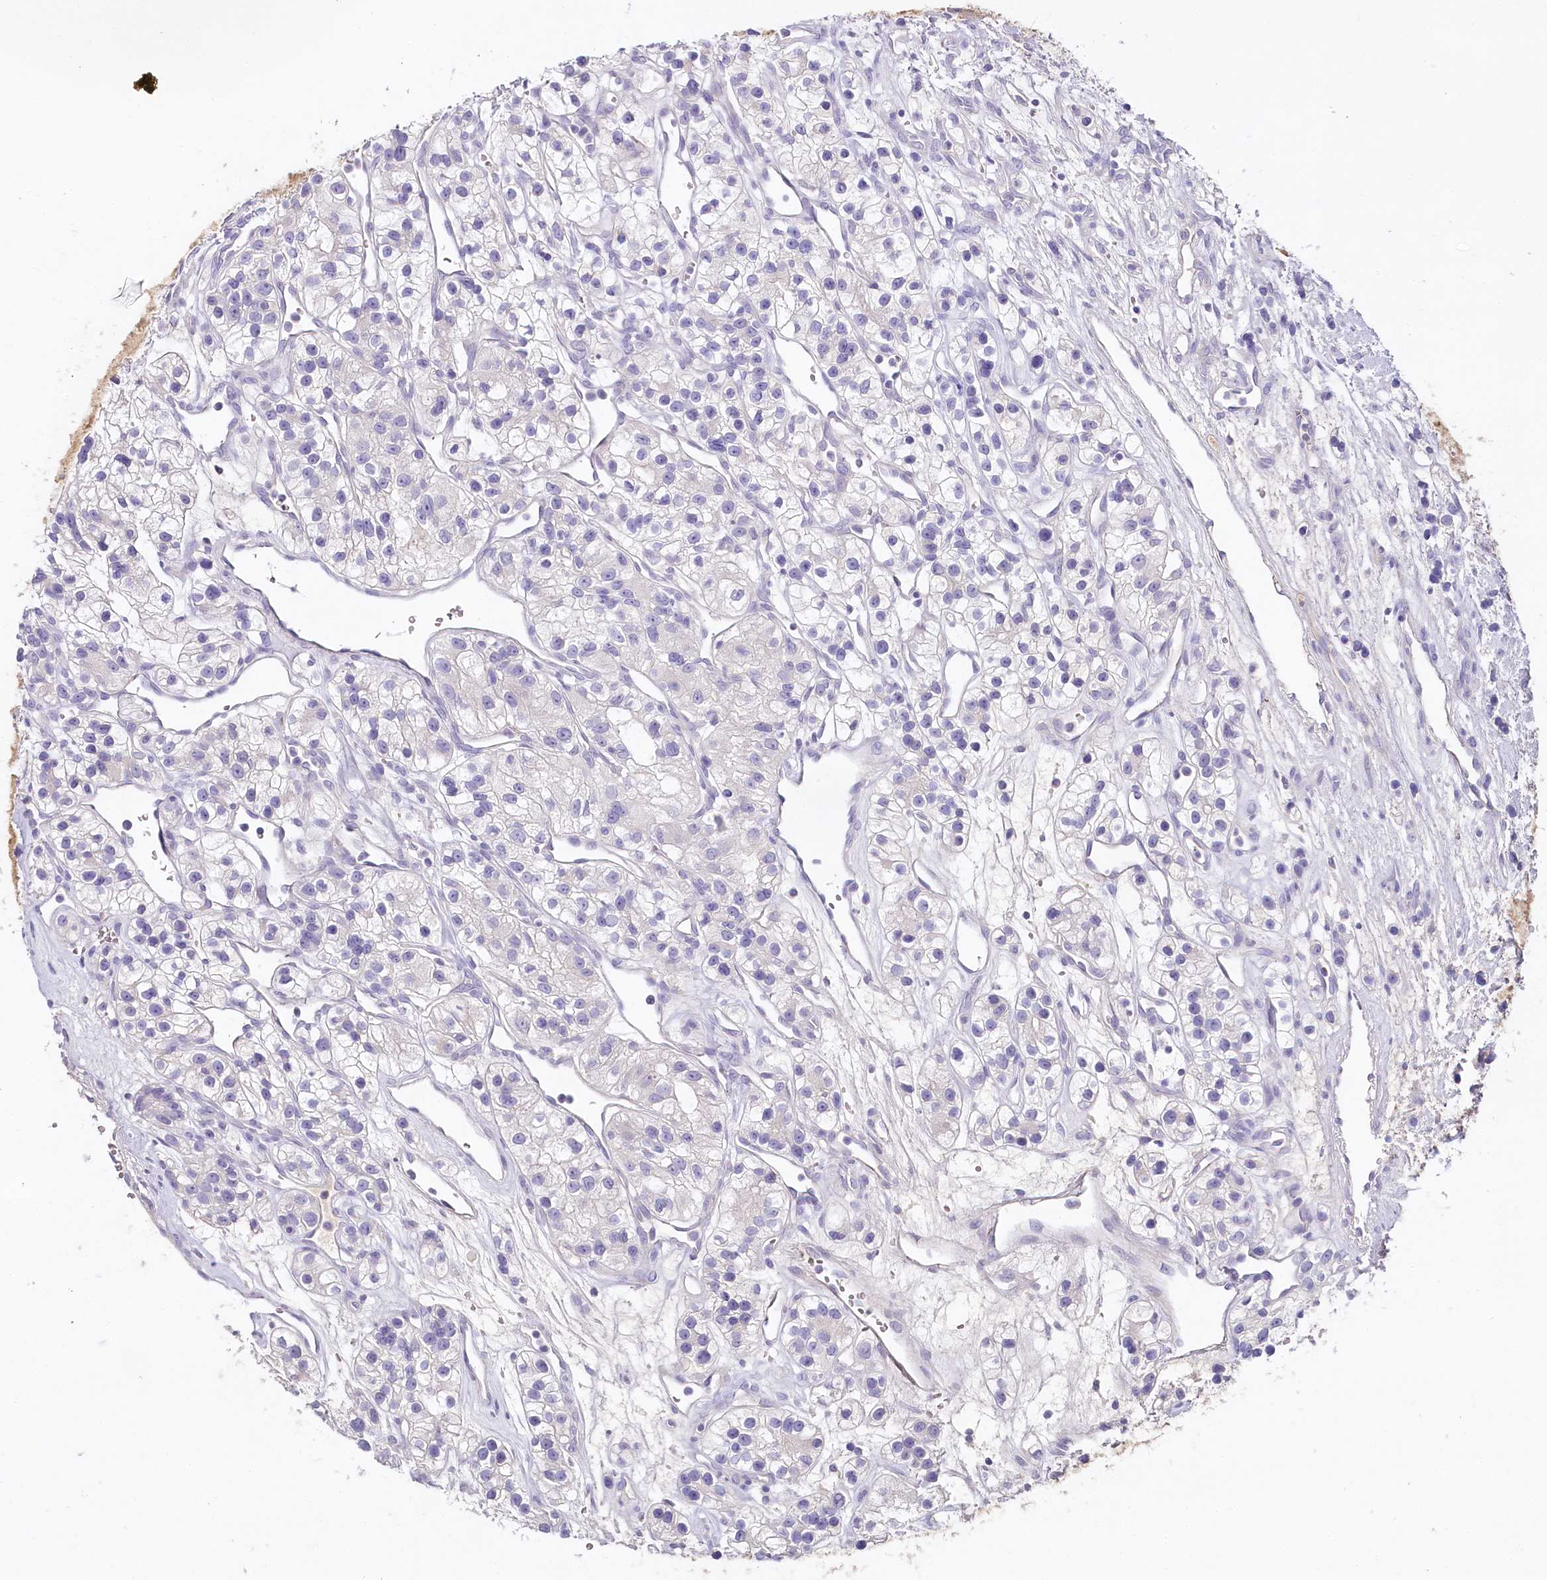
{"staining": {"intensity": "negative", "quantity": "none", "location": "none"}, "tissue": "renal cancer", "cell_type": "Tumor cells", "image_type": "cancer", "snomed": [{"axis": "morphology", "description": "Adenocarcinoma, NOS"}, {"axis": "topography", "description": "Kidney"}], "caption": "The immunohistochemistry image has no significant expression in tumor cells of adenocarcinoma (renal) tissue.", "gene": "HPD", "patient": {"sex": "female", "age": 57}}